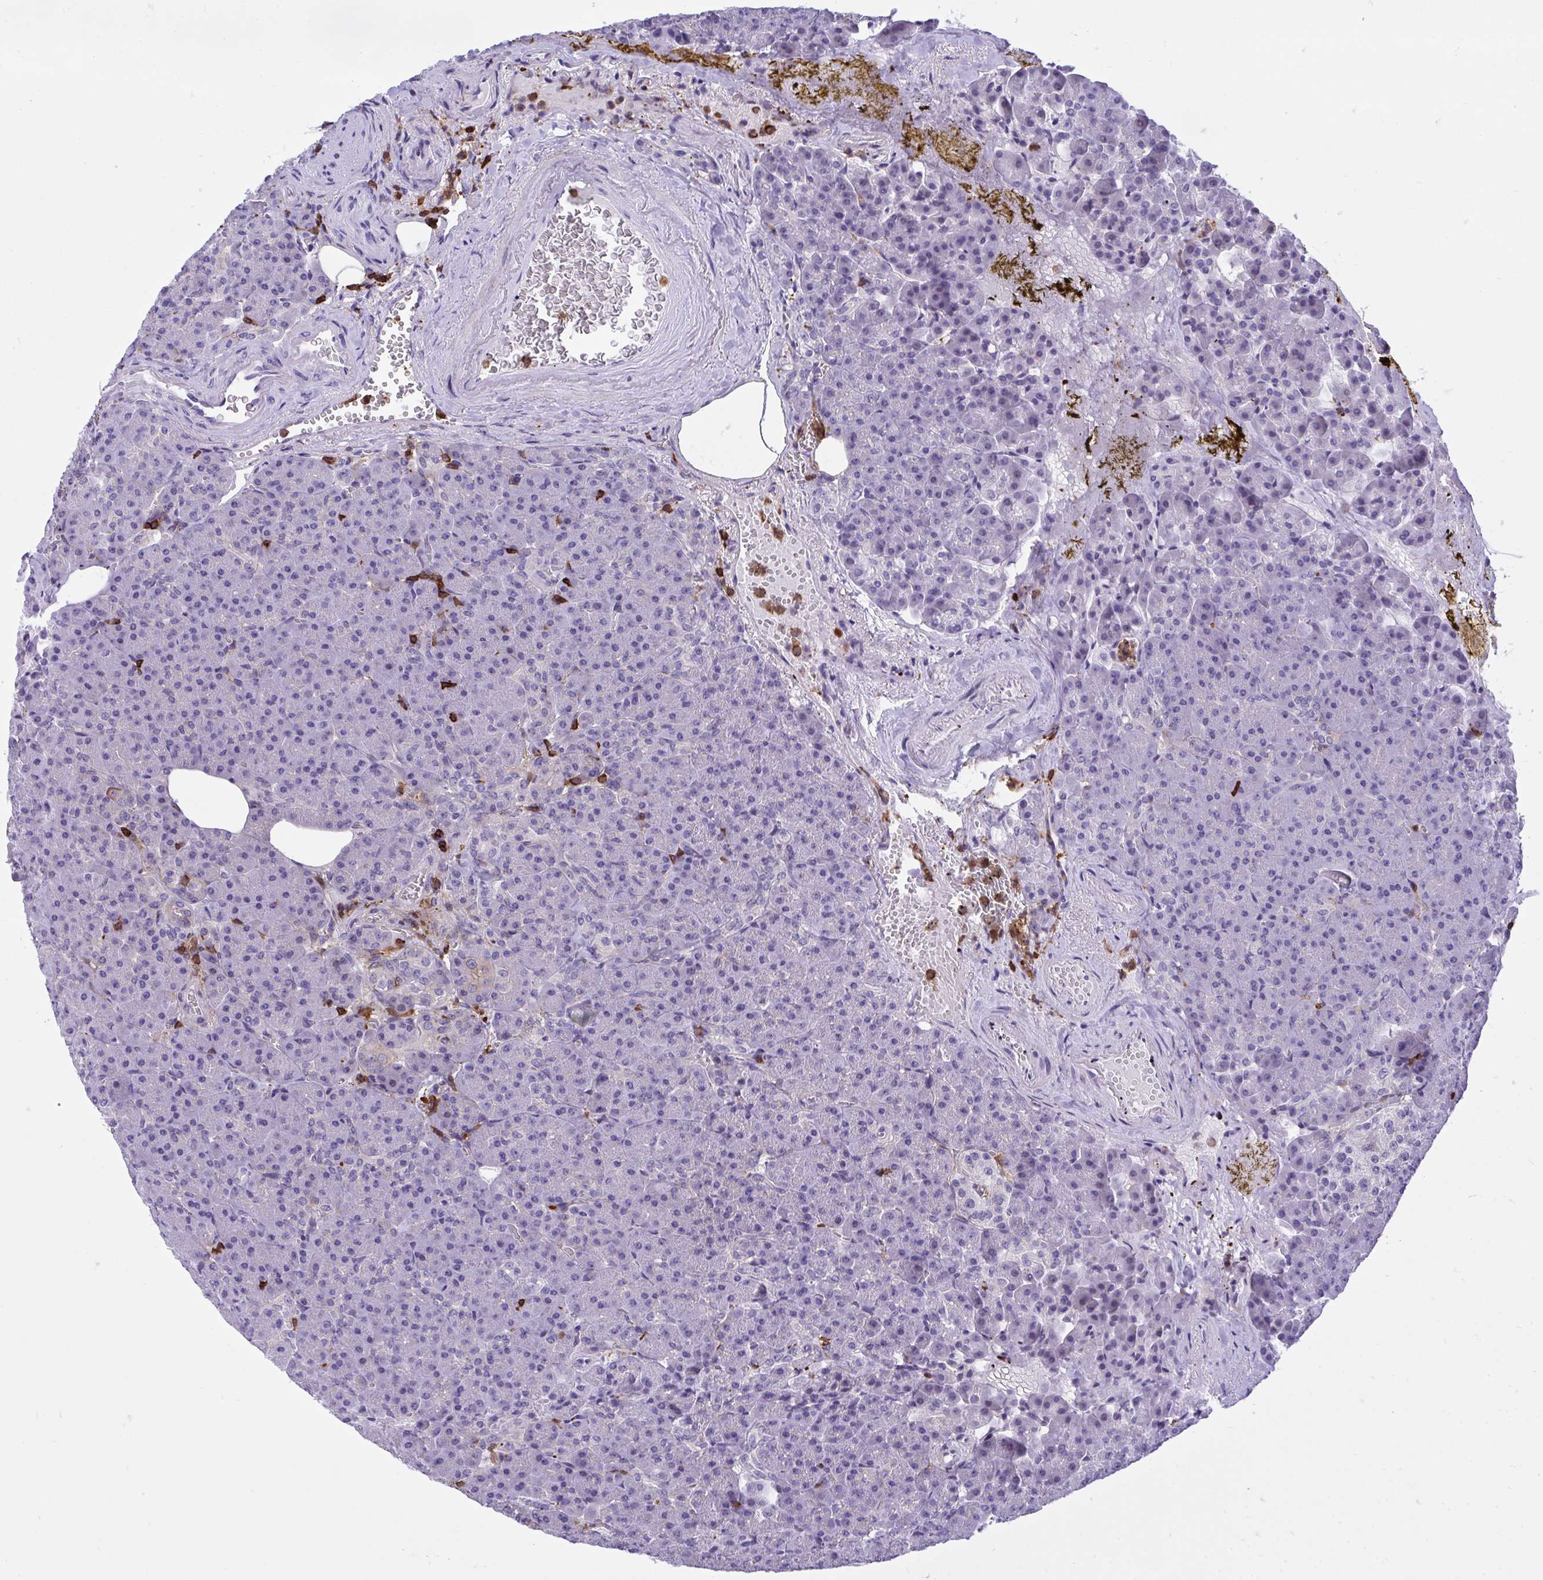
{"staining": {"intensity": "negative", "quantity": "none", "location": "none"}, "tissue": "pancreas", "cell_type": "Exocrine glandular cells", "image_type": "normal", "snomed": [{"axis": "morphology", "description": "Normal tissue, NOS"}, {"axis": "topography", "description": "Pancreas"}], "caption": "Immunohistochemistry (IHC) image of normal pancreas: human pancreas stained with DAB exhibits no significant protein staining in exocrine glandular cells. The staining is performed using DAB (3,3'-diaminobenzidine) brown chromogen with nuclei counter-stained in using hematoxylin.", "gene": "AP5M1", "patient": {"sex": "female", "age": 74}}